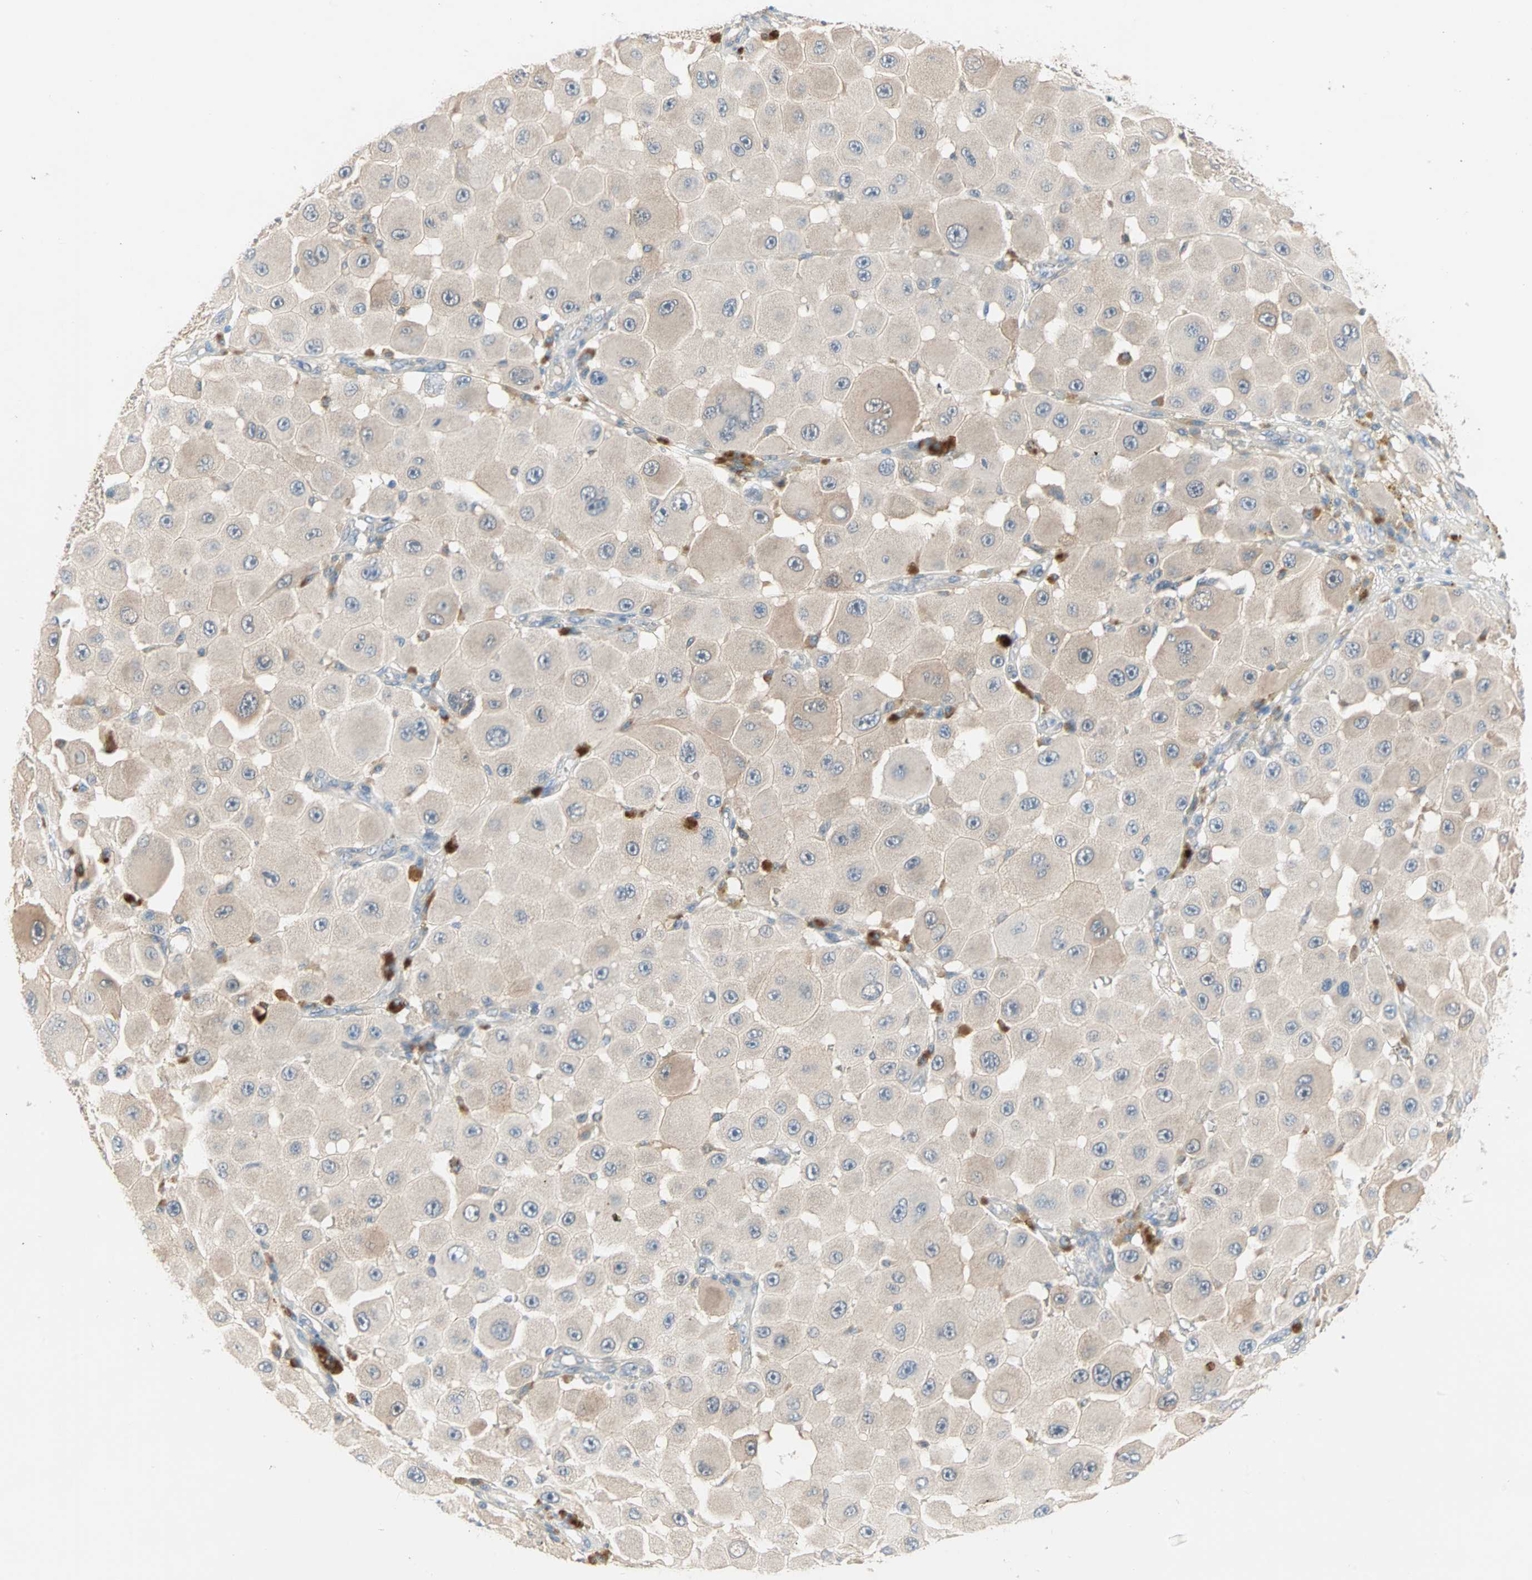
{"staining": {"intensity": "weak", "quantity": ">75%", "location": "cytoplasmic/membranous"}, "tissue": "melanoma", "cell_type": "Tumor cells", "image_type": "cancer", "snomed": [{"axis": "morphology", "description": "Malignant melanoma, NOS"}, {"axis": "topography", "description": "Skin"}], "caption": "Melanoma was stained to show a protein in brown. There is low levels of weak cytoplasmic/membranous staining in about >75% of tumor cells.", "gene": "MPI", "patient": {"sex": "female", "age": 81}}